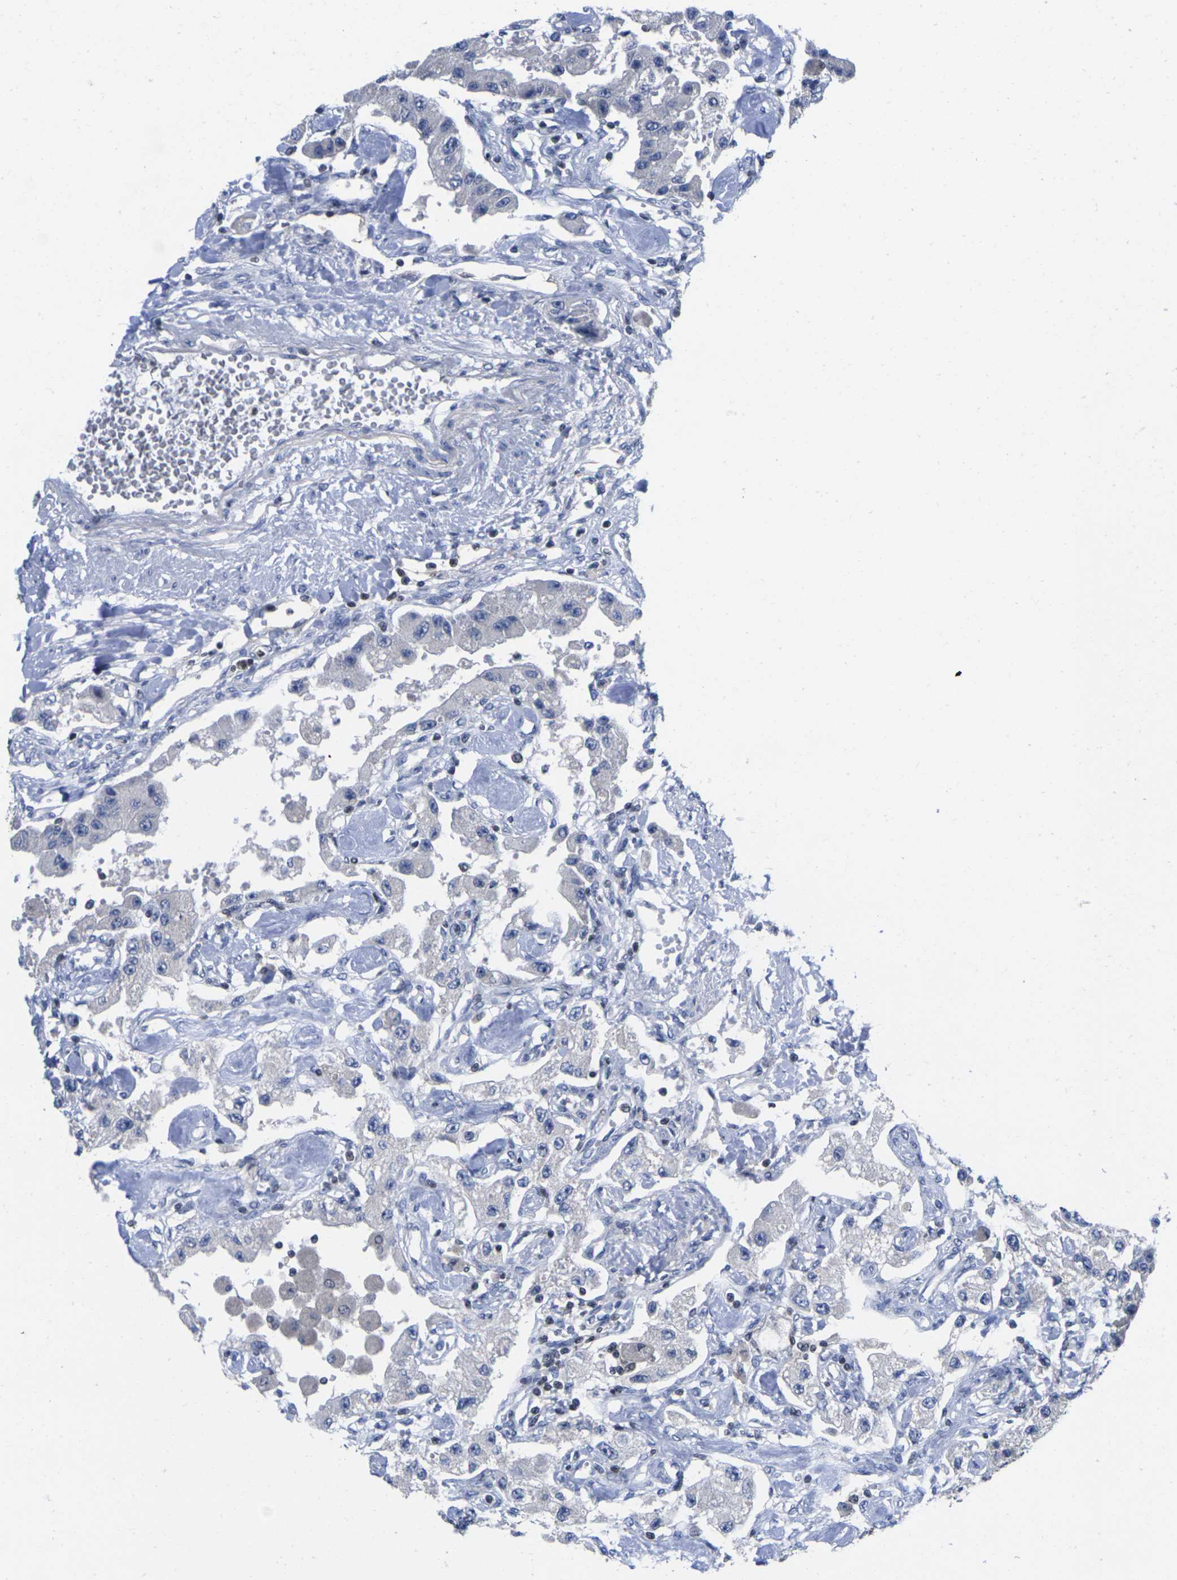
{"staining": {"intensity": "negative", "quantity": "none", "location": "none"}, "tissue": "carcinoid", "cell_type": "Tumor cells", "image_type": "cancer", "snomed": [{"axis": "morphology", "description": "Carcinoid, malignant, NOS"}, {"axis": "topography", "description": "Pancreas"}], "caption": "Tumor cells show no significant positivity in malignant carcinoid.", "gene": "IKZF1", "patient": {"sex": "male", "age": 41}}